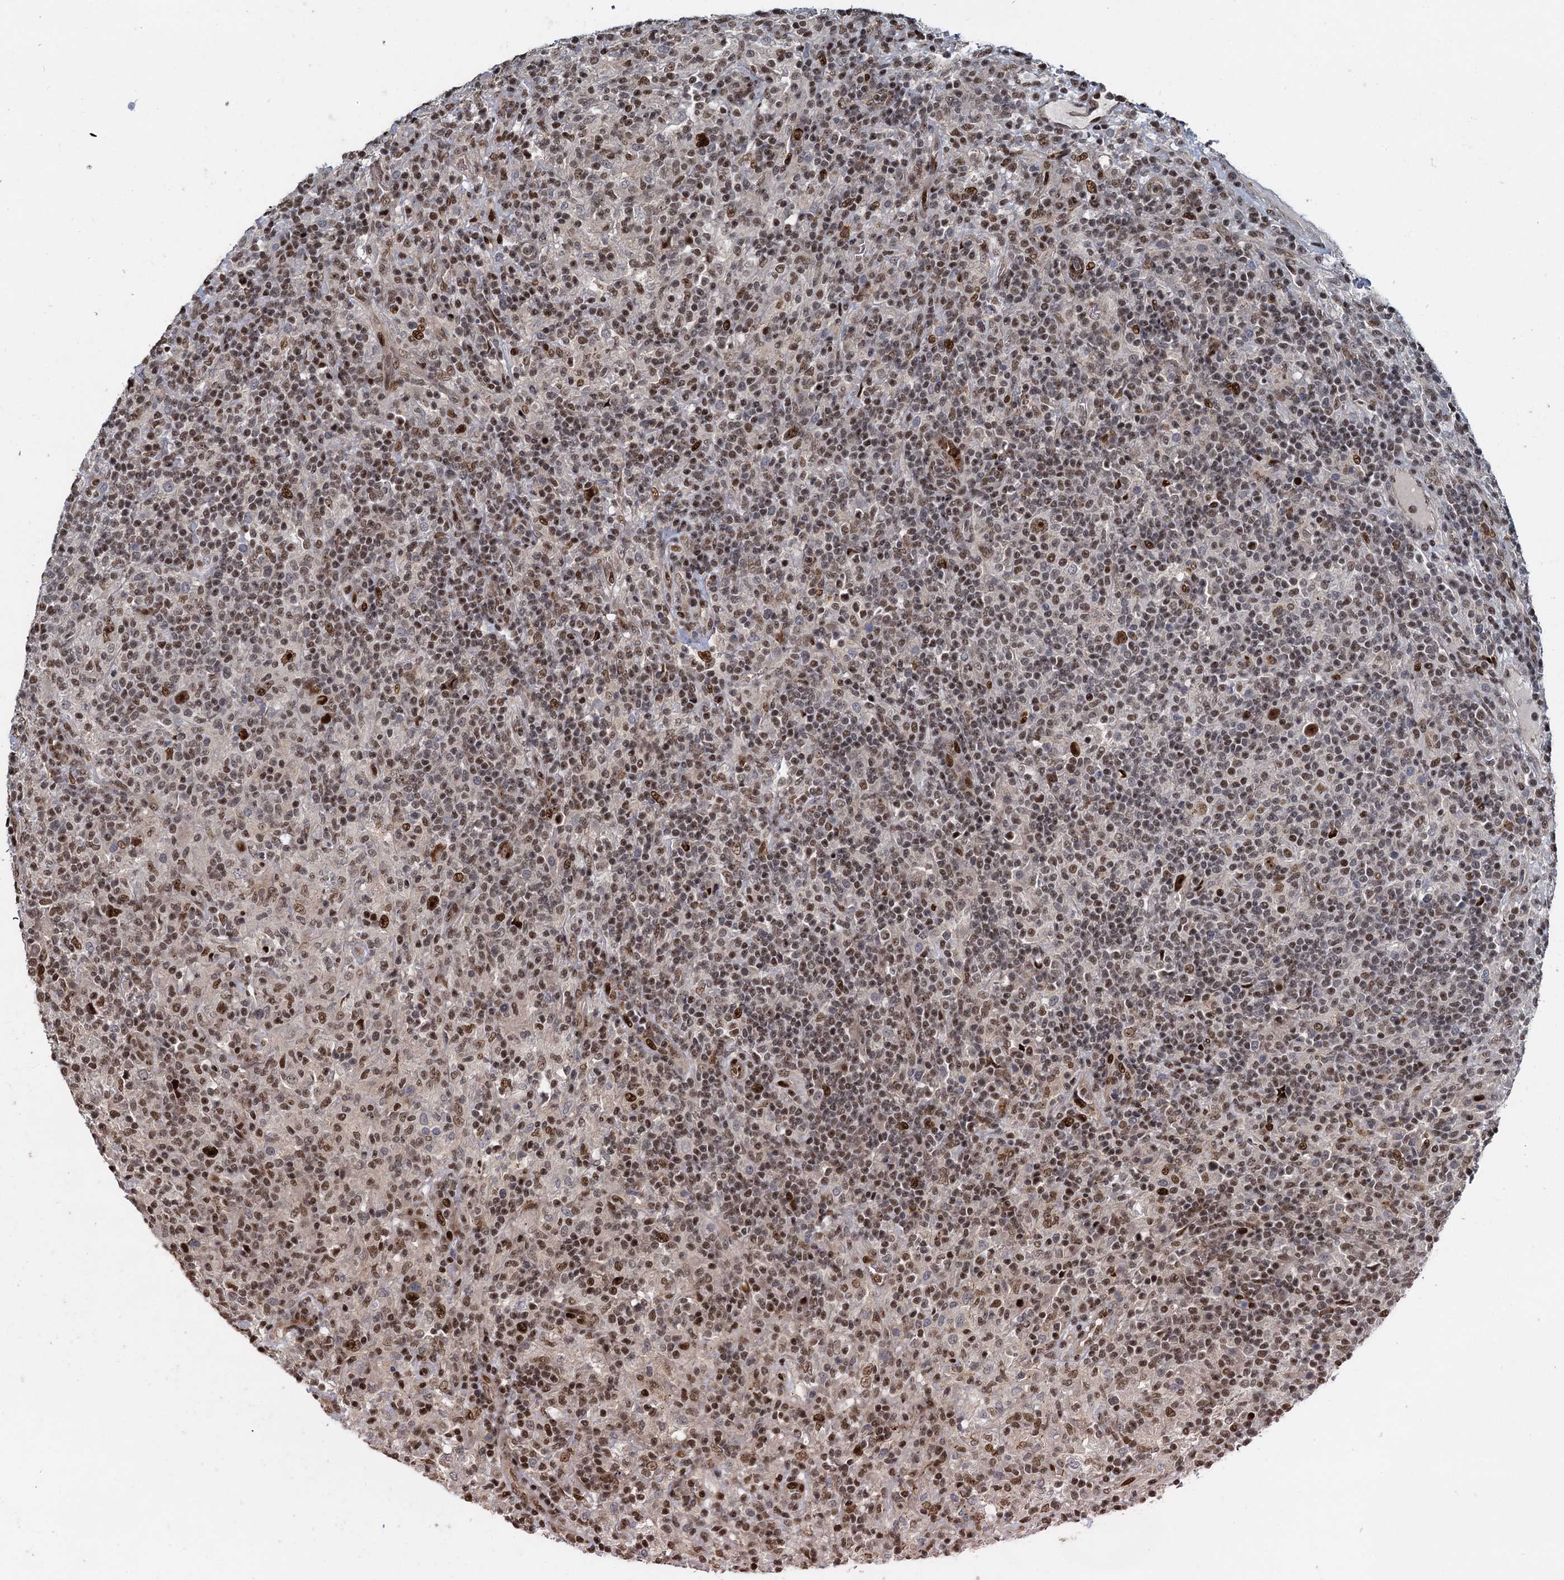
{"staining": {"intensity": "moderate", "quantity": ">75%", "location": "nuclear"}, "tissue": "lymphoma", "cell_type": "Tumor cells", "image_type": "cancer", "snomed": [{"axis": "morphology", "description": "Hodgkin's disease, NOS"}, {"axis": "topography", "description": "Lymph node"}], "caption": "Immunohistochemical staining of human Hodgkin's disease shows moderate nuclear protein positivity in approximately >75% of tumor cells.", "gene": "ANKRD49", "patient": {"sex": "male", "age": 70}}